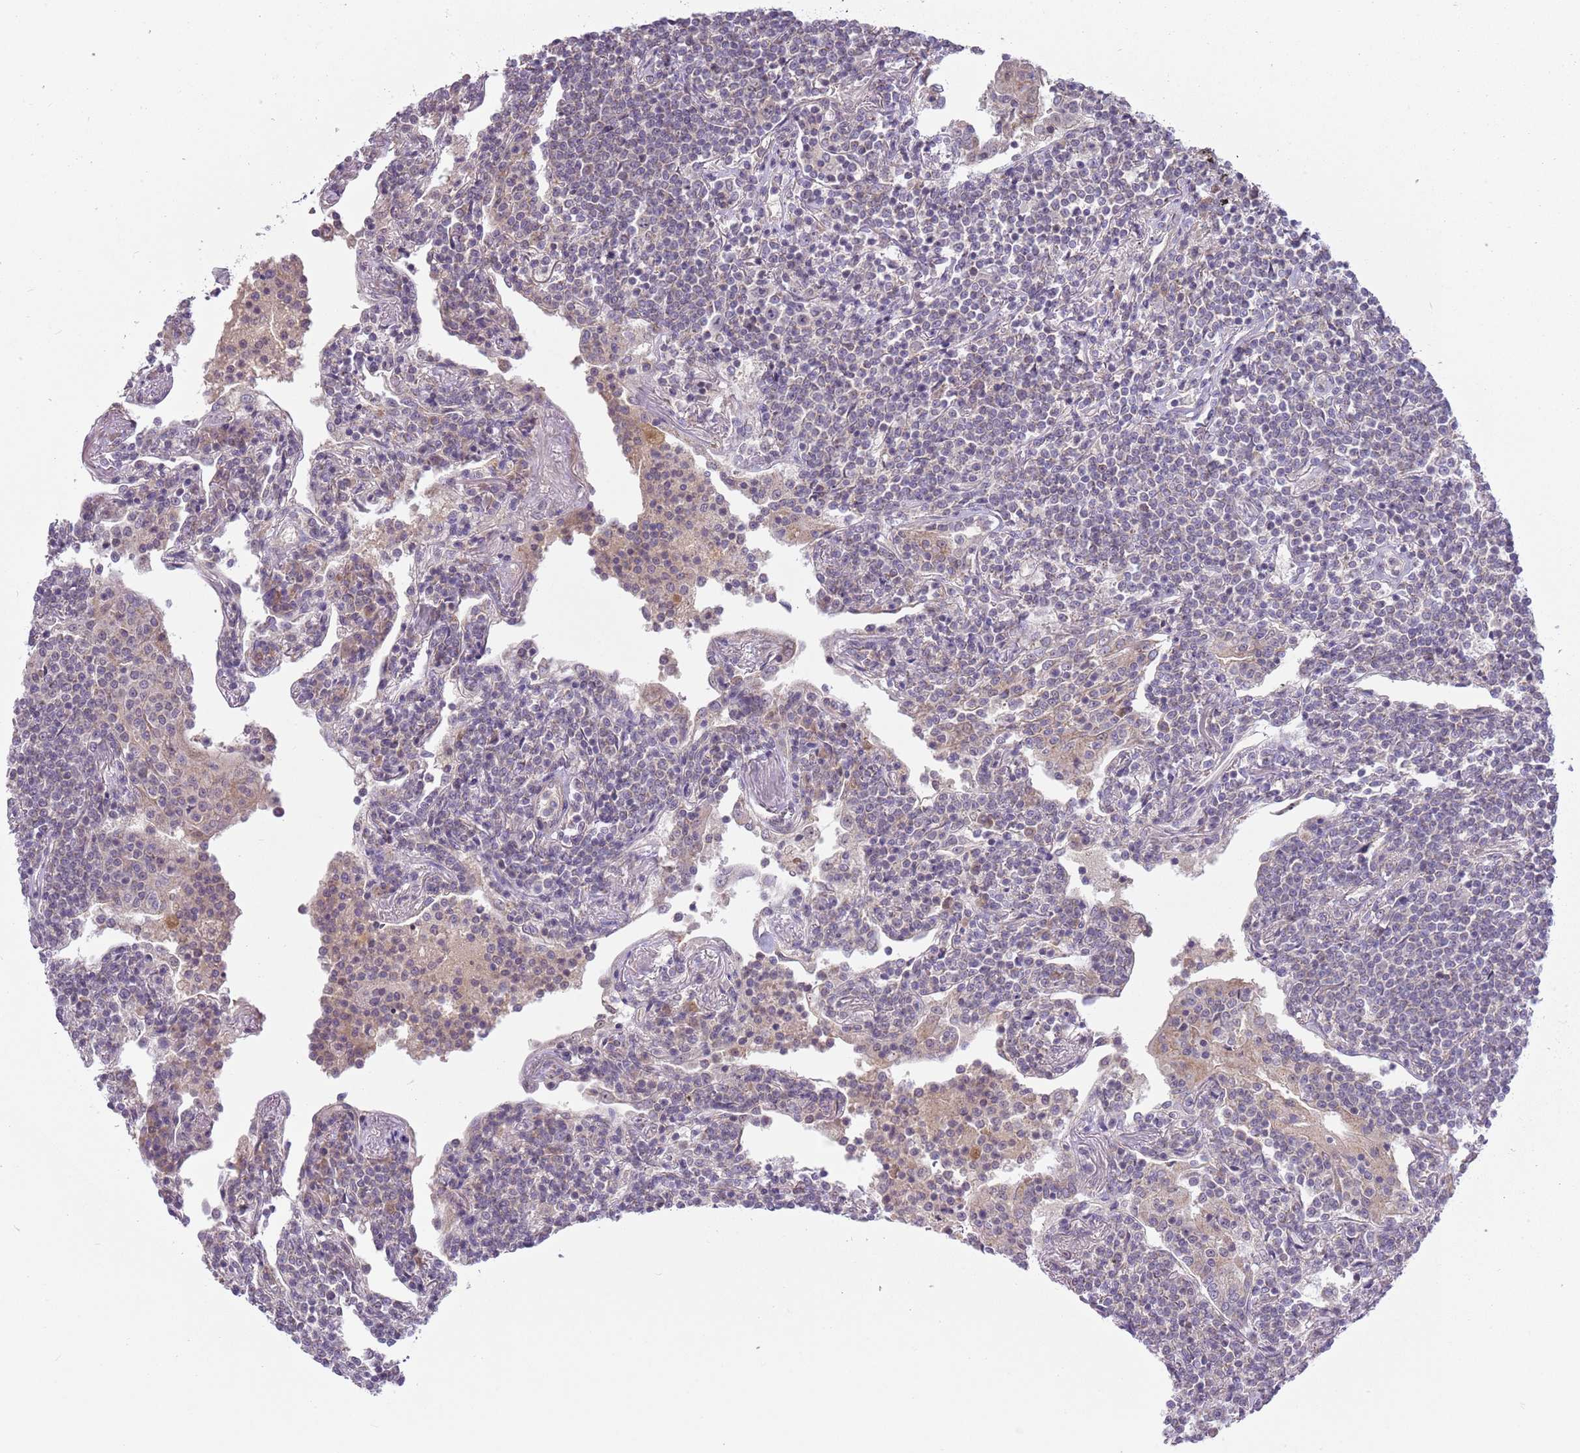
{"staining": {"intensity": "negative", "quantity": "none", "location": "none"}, "tissue": "lymphoma", "cell_type": "Tumor cells", "image_type": "cancer", "snomed": [{"axis": "morphology", "description": "Malignant lymphoma, non-Hodgkin's type, Low grade"}, {"axis": "topography", "description": "Lung"}], "caption": "Histopathology image shows no significant protein positivity in tumor cells of lymphoma.", "gene": "SKOR2", "patient": {"sex": "female", "age": 71}}